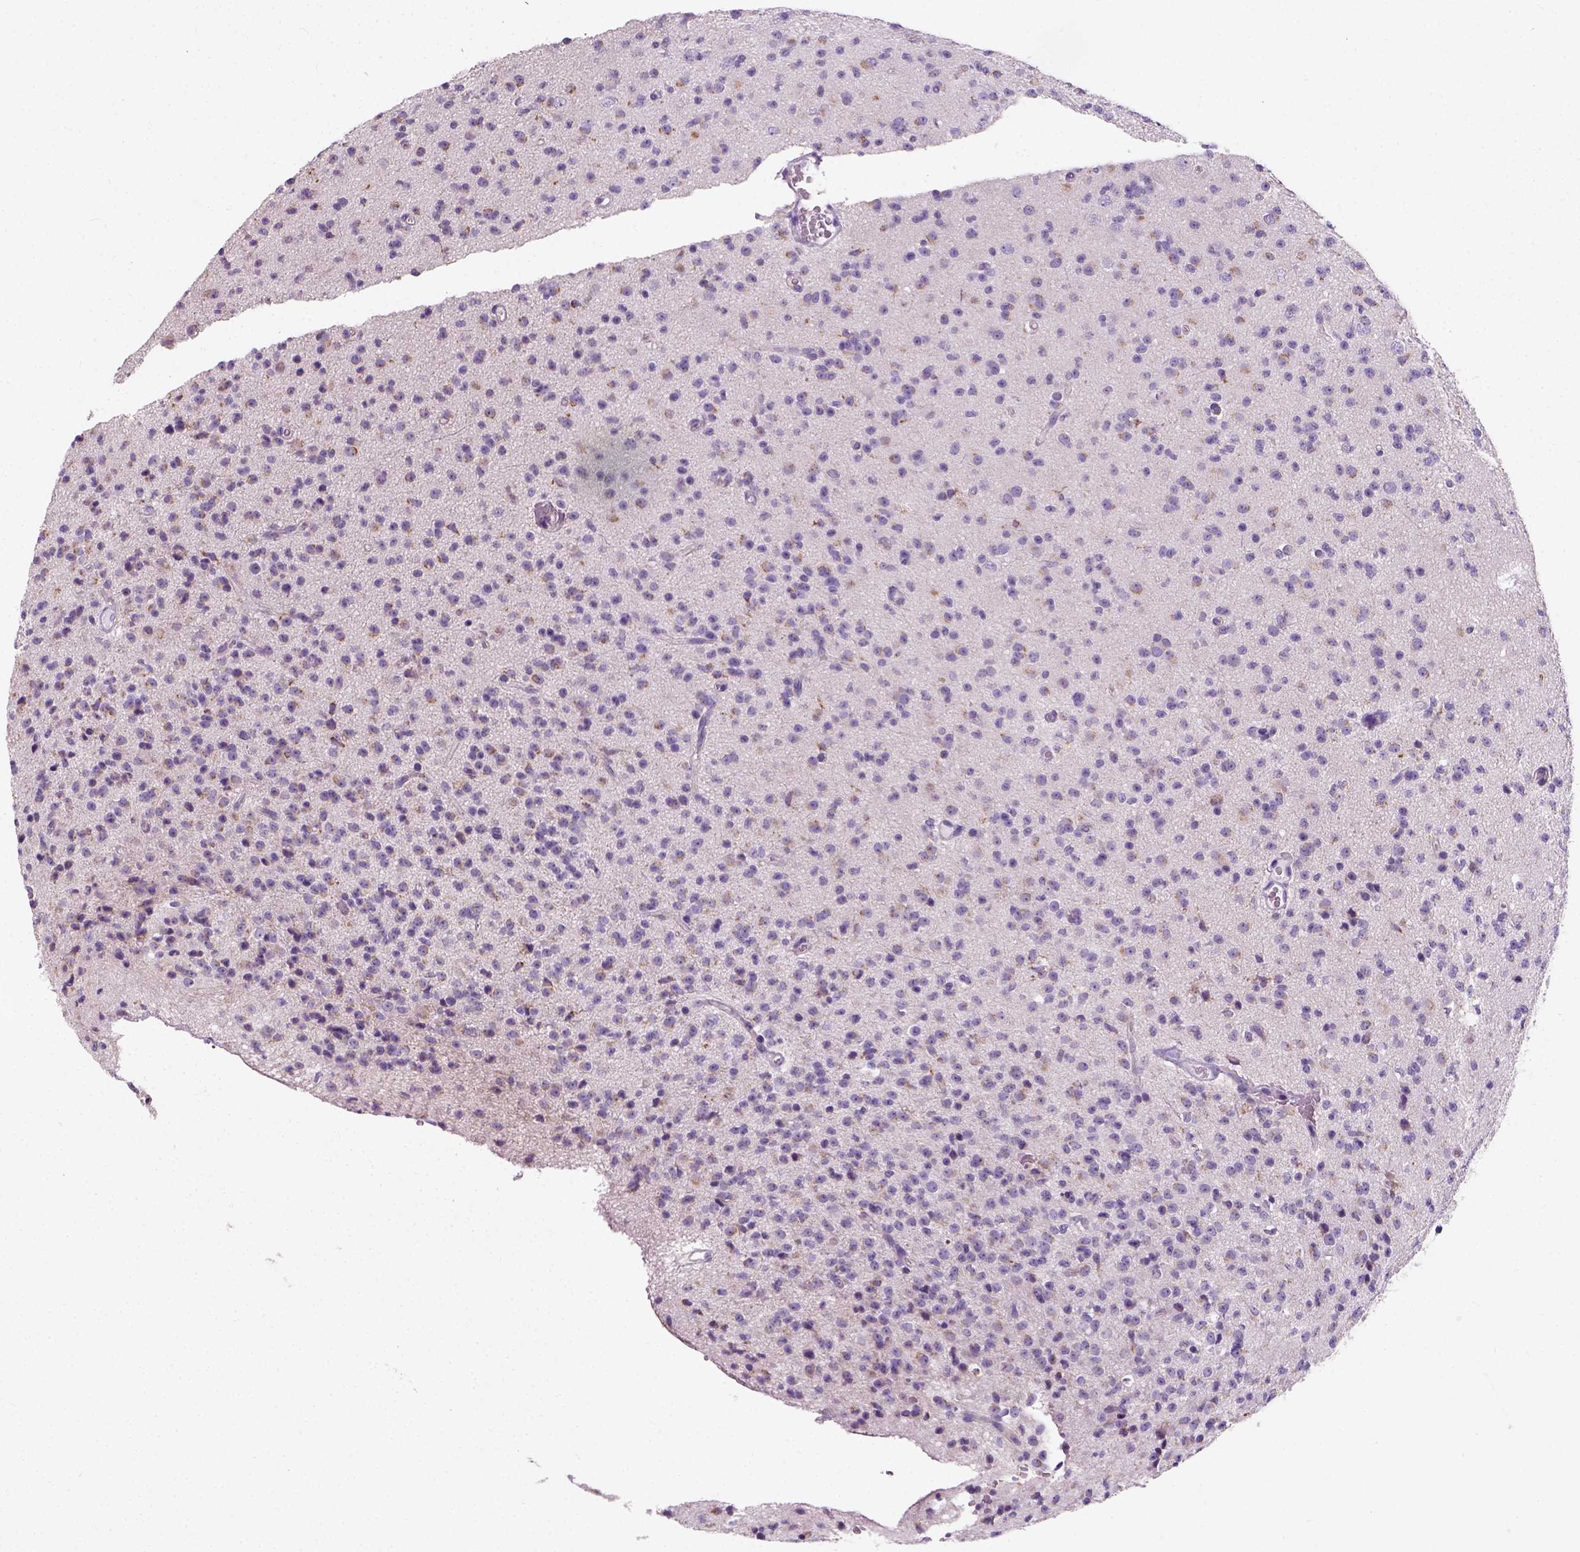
{"staining": {"intensity": "negative", "quantity": "none", "location": "none"}, "tissue": "glioma", "cell_type": "Tumor cells", "image_type": "cancer", "snomed": [{"axis": "morphology", "description": "Glioma, malignant, High grade"}, {"axis": "topography", "description": "Brain"}], "caption": "Protein analysis of malignant glioma (high-grade) reveals no significant expression in tumor cells.", "gene": "CHODL", "patient": {"sex": "male", "age": 36}}